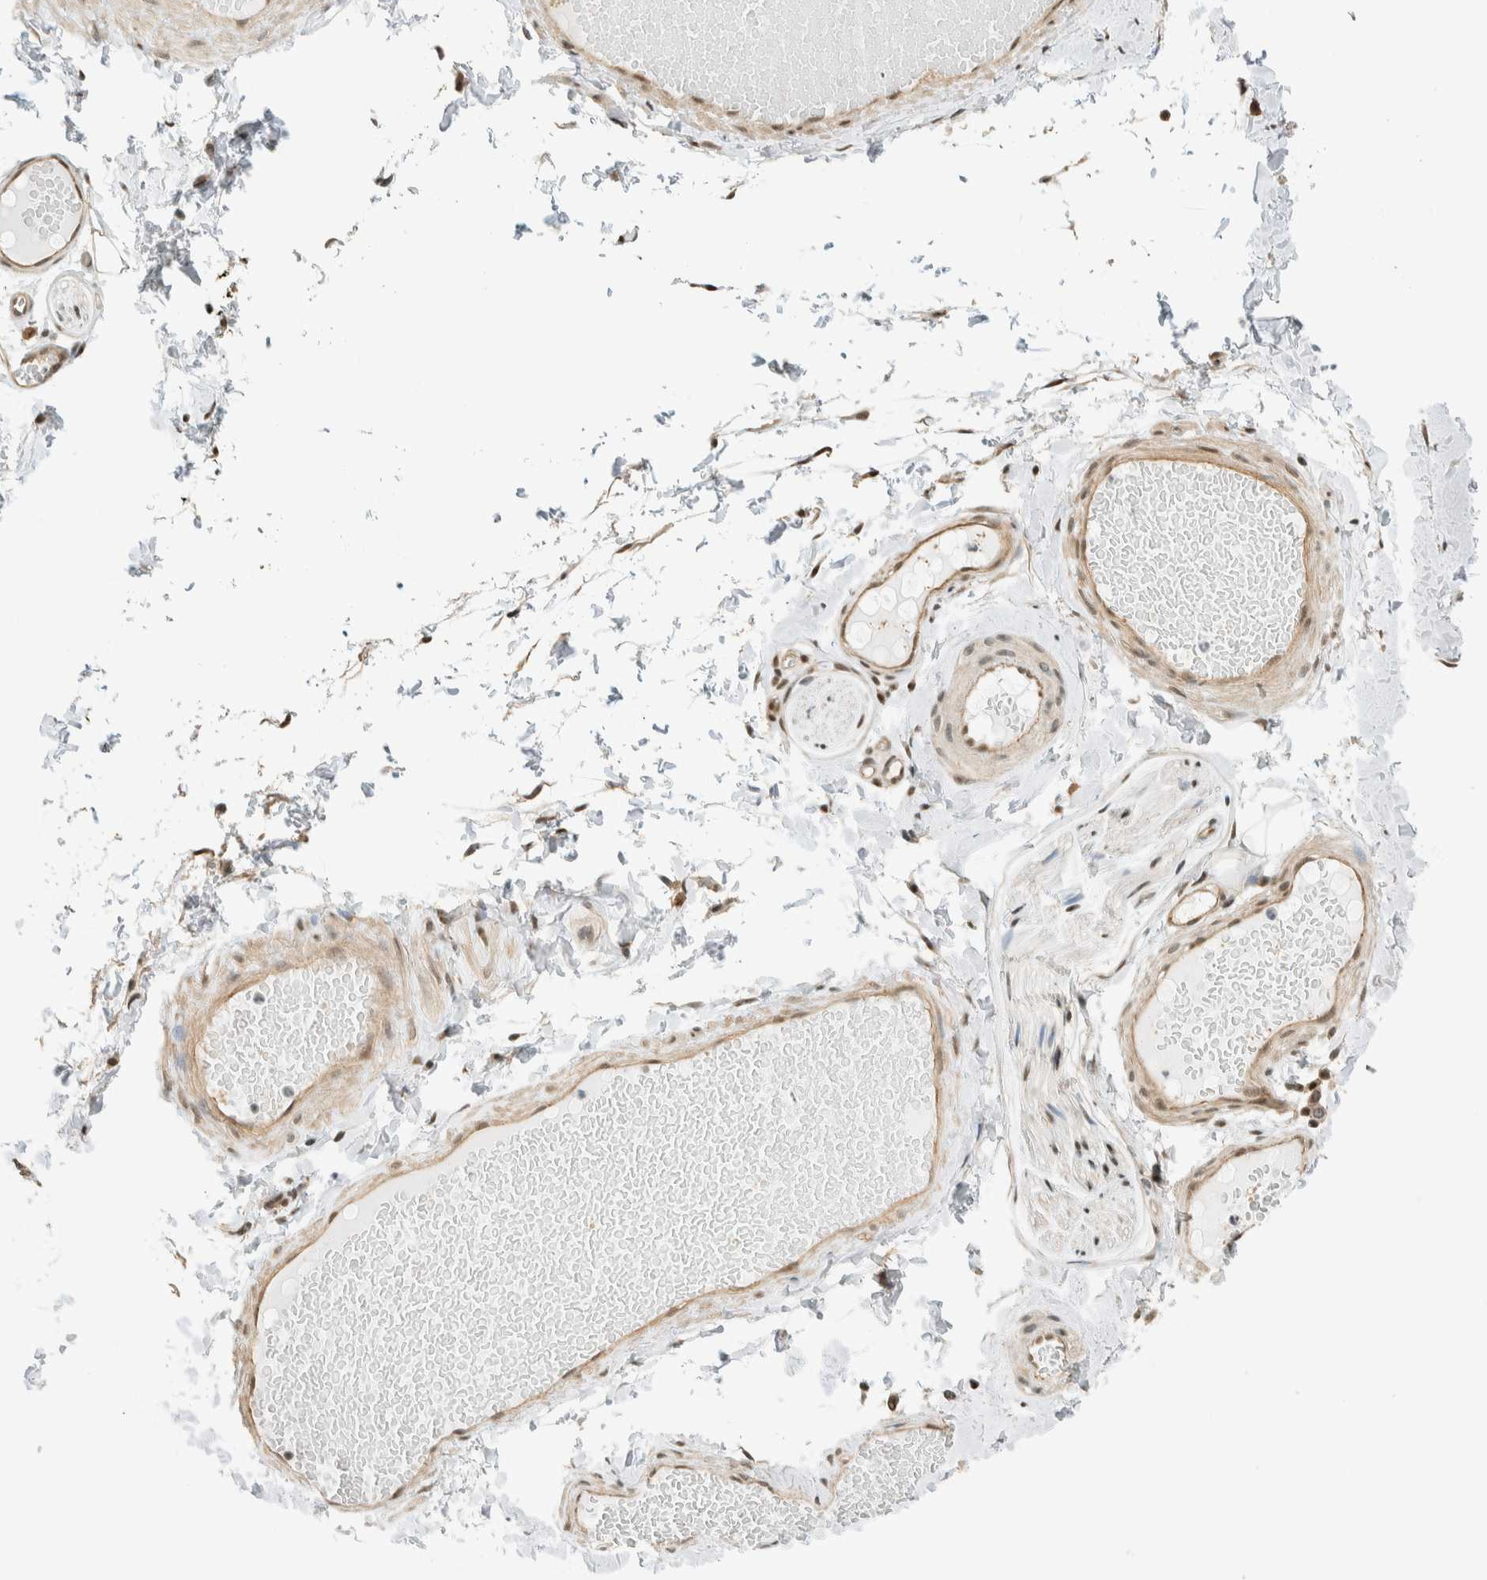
{"staining": {"intensity": "negative", "quantity": "none", "location": "none"}, "tissue": "adipose tissue", "cell_type": "Adipocytes", "image_type": "normal", "snomed": [{"axis": "morphology", "description": "Normal tissue, NOS"}, {"axis": "topography", "description": "Adipose tissue"}, {"axis": "topography", "description": "Vascular tissue"}, {"axis": "topography", "description": "Peripheral nerve tissue"}], "caption": "There is no significant staining in adipocytes of adipose tissue. (Brightfield microscopy of DAB IHC at high magnification).", "gene": "NIBAN2", "patient": {"sex": "male", "age": 25}}